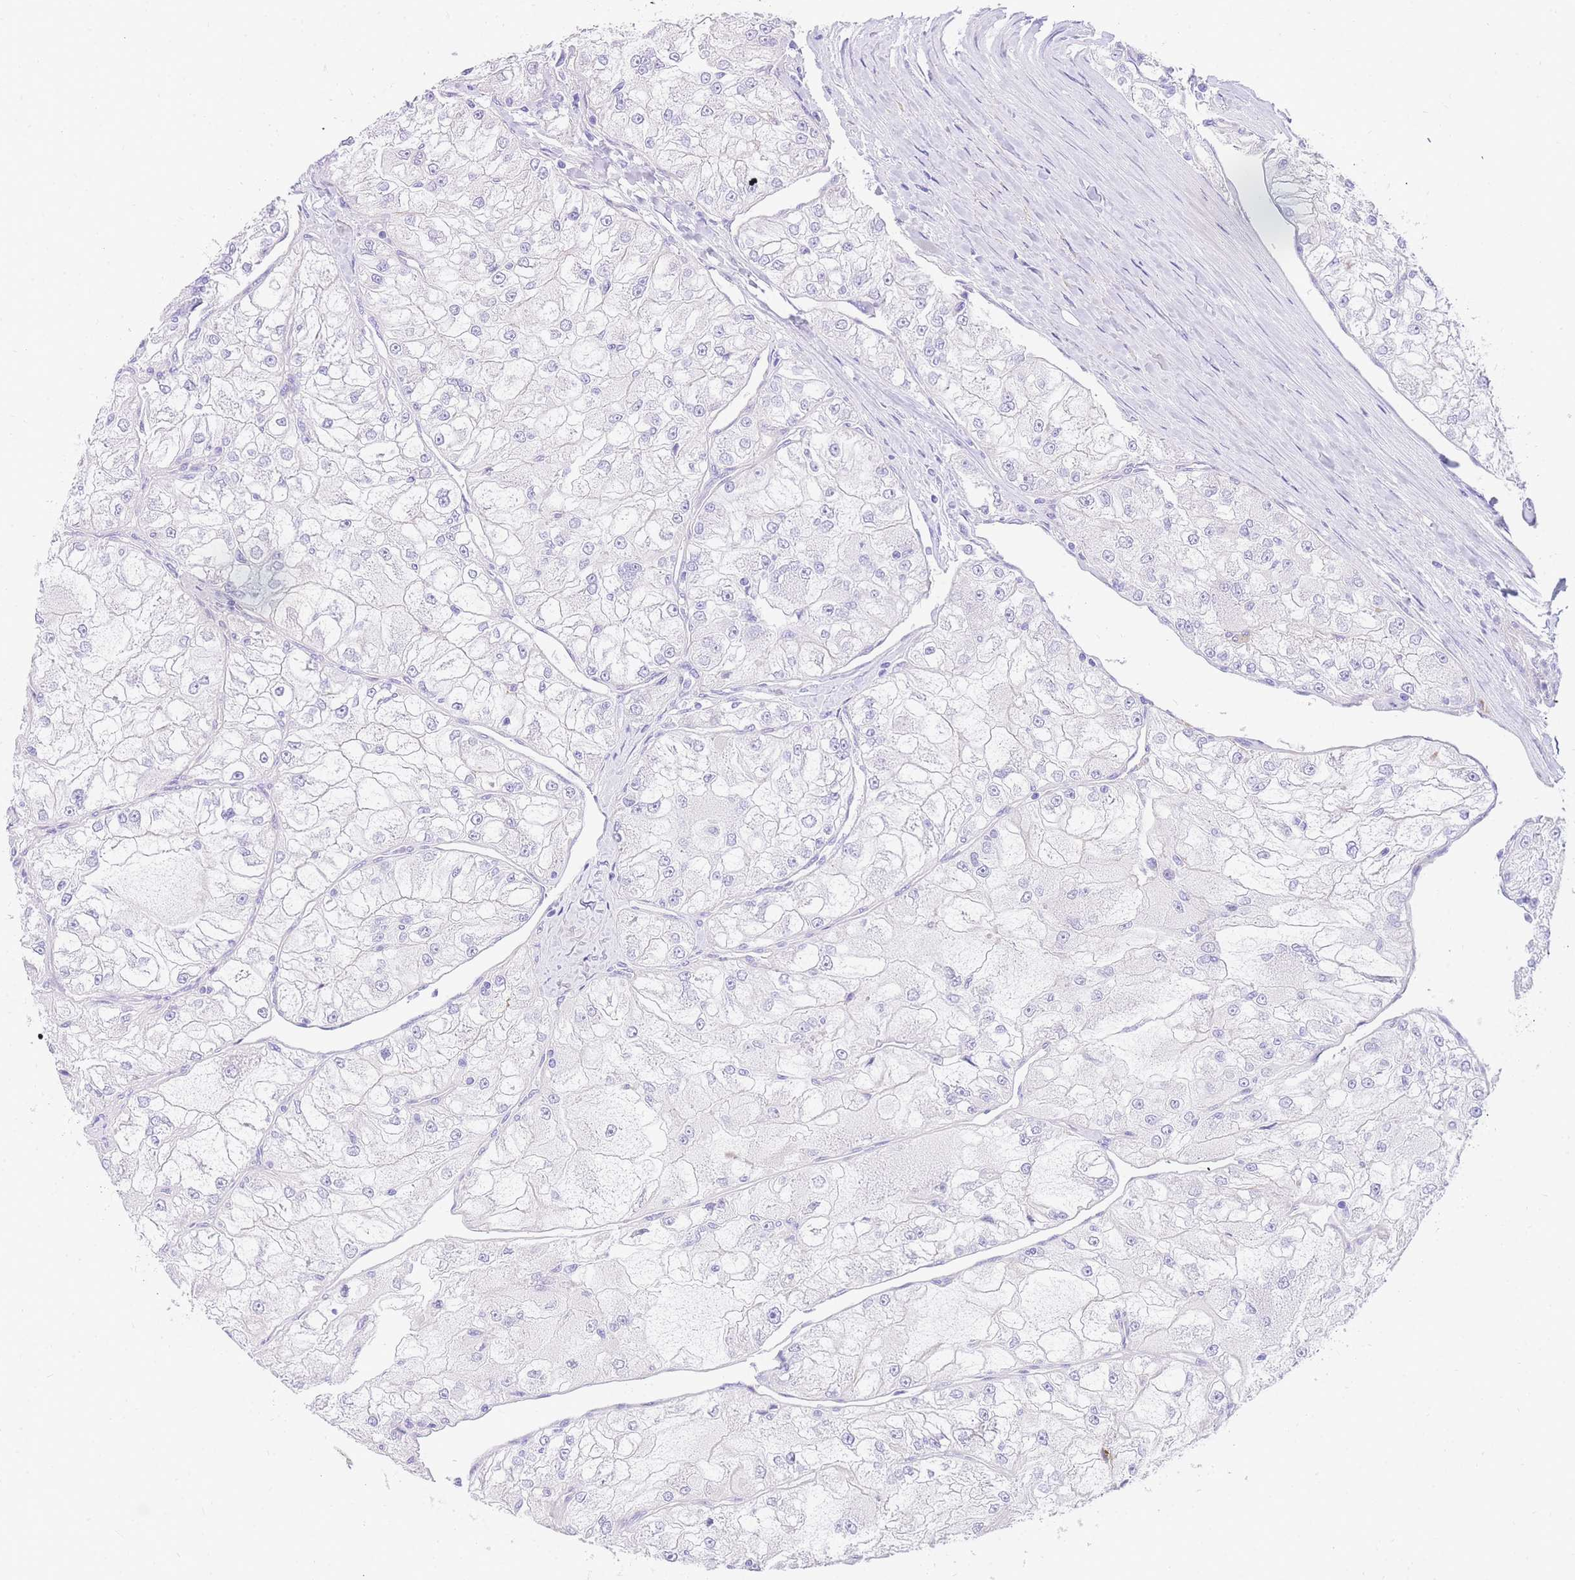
{"staining": {"intensity": "negative", "quantity": "none", "location": "none"}, "tissue": "renal cancer", "cell_type": "Tumor cells", "image_type": "cancer", "snomed": [{"axis": "morphology", "description": "Adenocarcinoma, NOS"}, {"axis": "topography", "description": "Kidney"}], "caption": "An IHC image of renal cancer (adenocarcinoma) is shown. There is no staining in tumor cells of renal cancer (adenocarcinoma).", "gene": "UPK1A", "patient": {"sex": "female", "age": 72}}